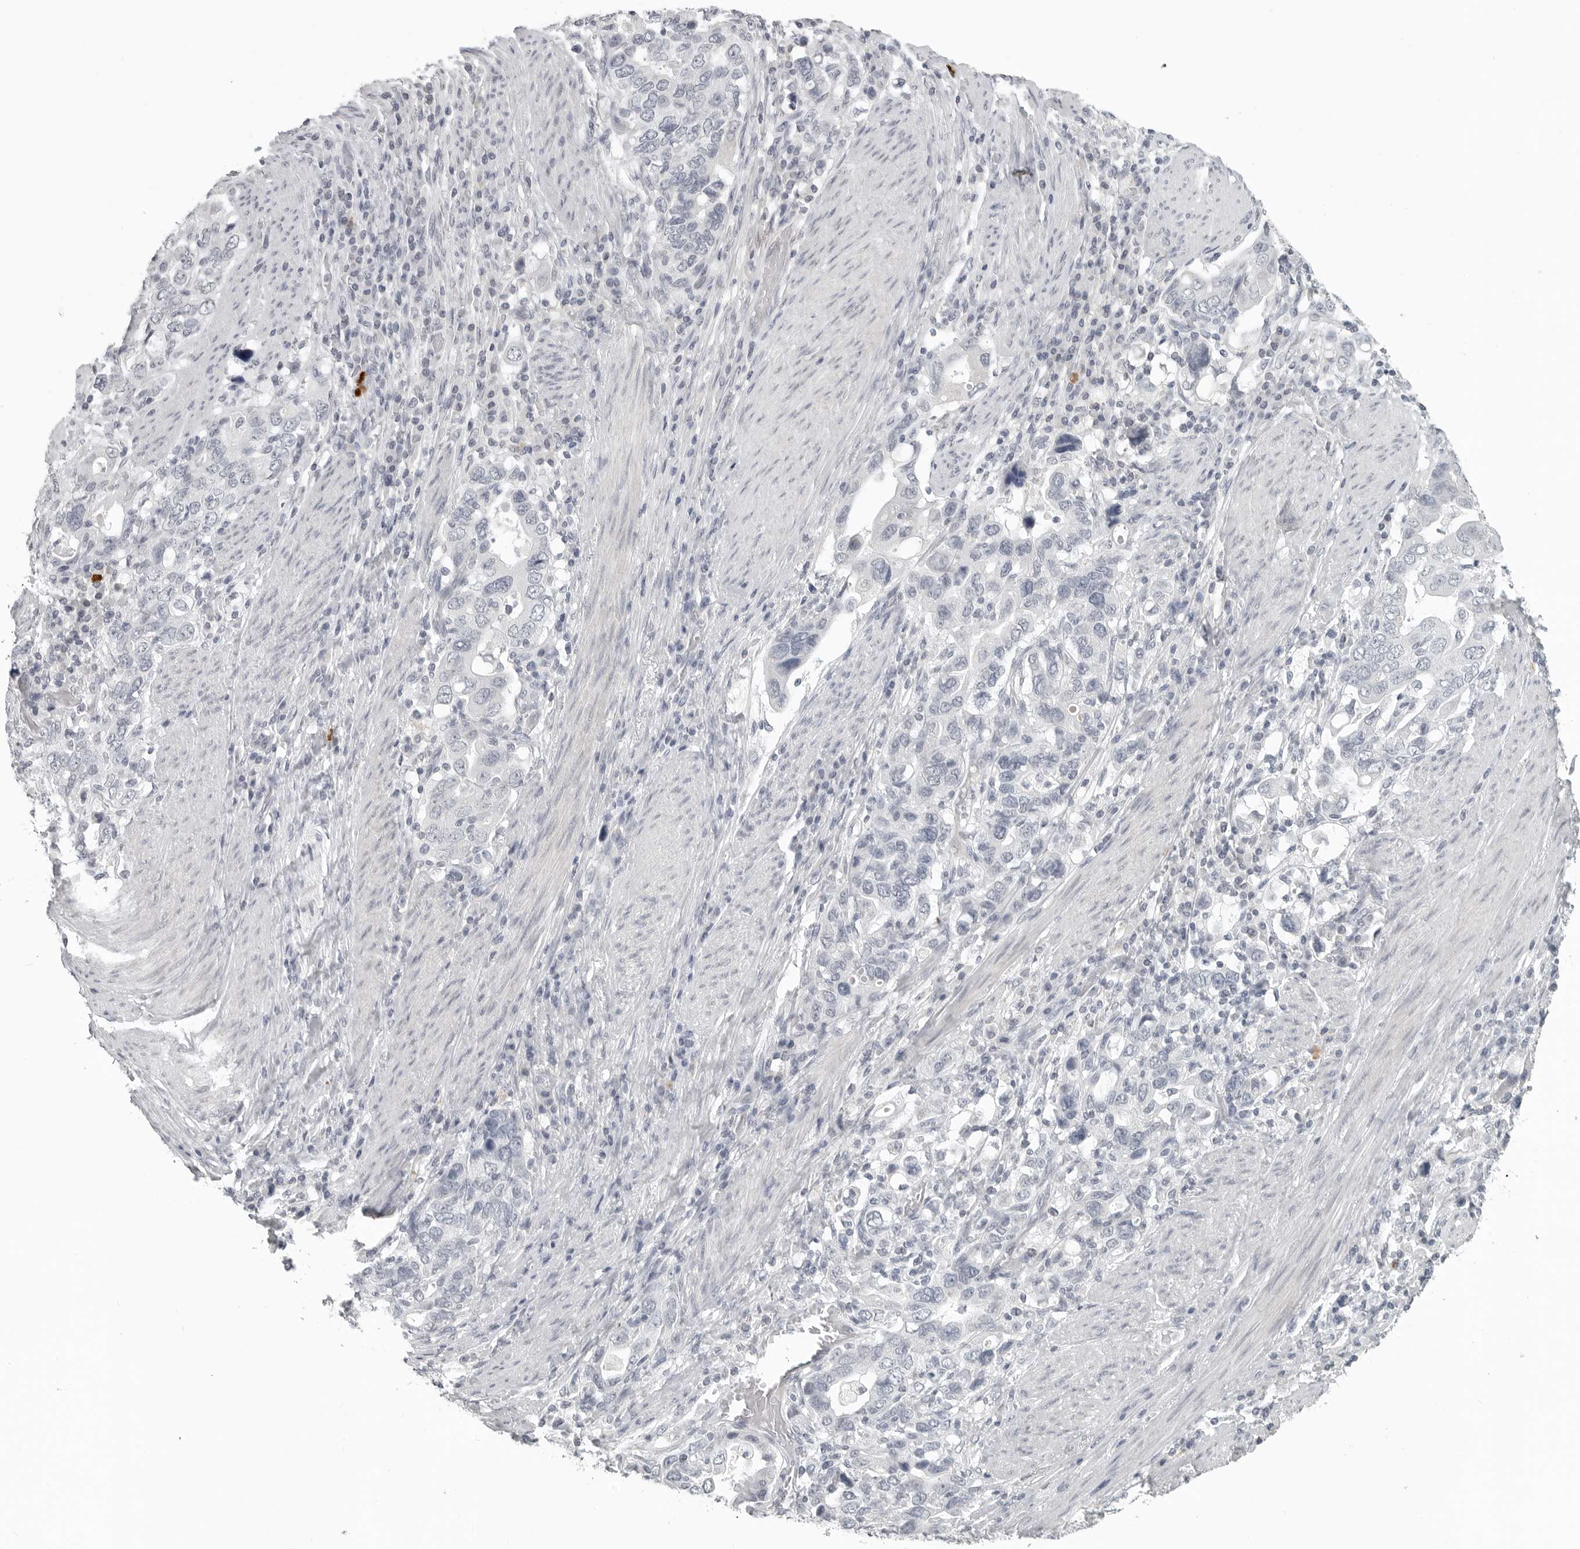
{"staining": {"intensity": "negative", "quantity": "none", "location": "none"}, "tissue": "stomach cancer", "cell_type": "Tumor cells", "image_type": "cancer", "snomed": [{"axis": "morphology", "description": "Adenocarcinoma, NOS"}, {"axis": "topography", "description": "Stomach, upper"}], "caption": "Tumor cells show no significant positivity in adenocarcinoma (stomach).", "gene": "BPIFA1", "patient": {"sex": "male", "age": 62}}